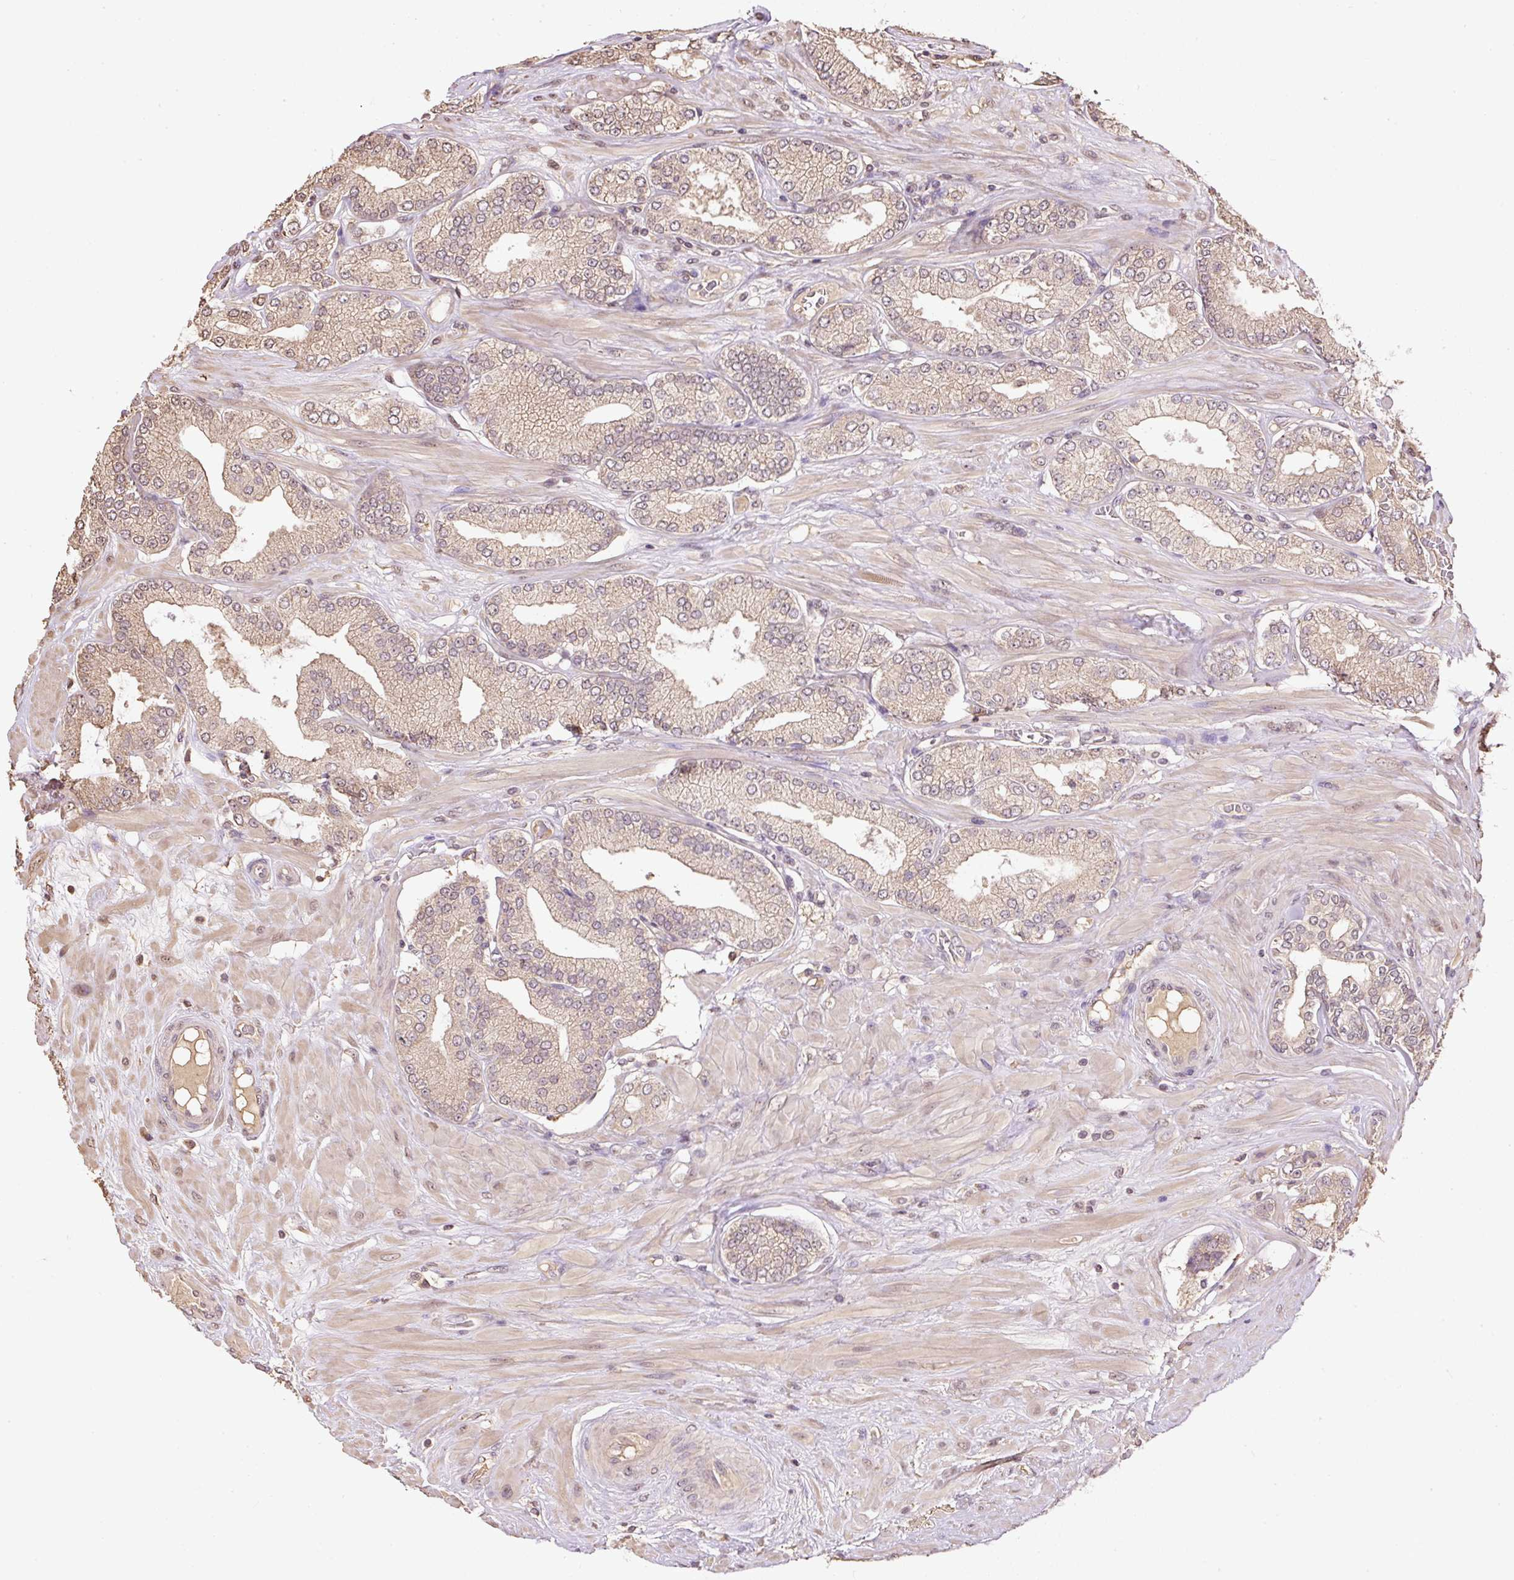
{"staining": {"intensity": "weak", "quantity": "25%-75%", "location": "cytoplasmic/membranous"}, "tissue": "prostate cancer", "cell_type": "Tumor cells", "image_type": "cancer", "snomed": [{"axis": "morphology", "description": "Adenocarcinoma, High grade"}, {"axis": "topography", "description": "Prostate"}], "caption": "A low amount of weak cytoplasmic/membranous positivity is present in about 25%-75% of tumor cells in prostate high-grade adenocarcinoma tissue.", "gene": "TMEM170B", "patient": {"sex": "male", "age": 68}}